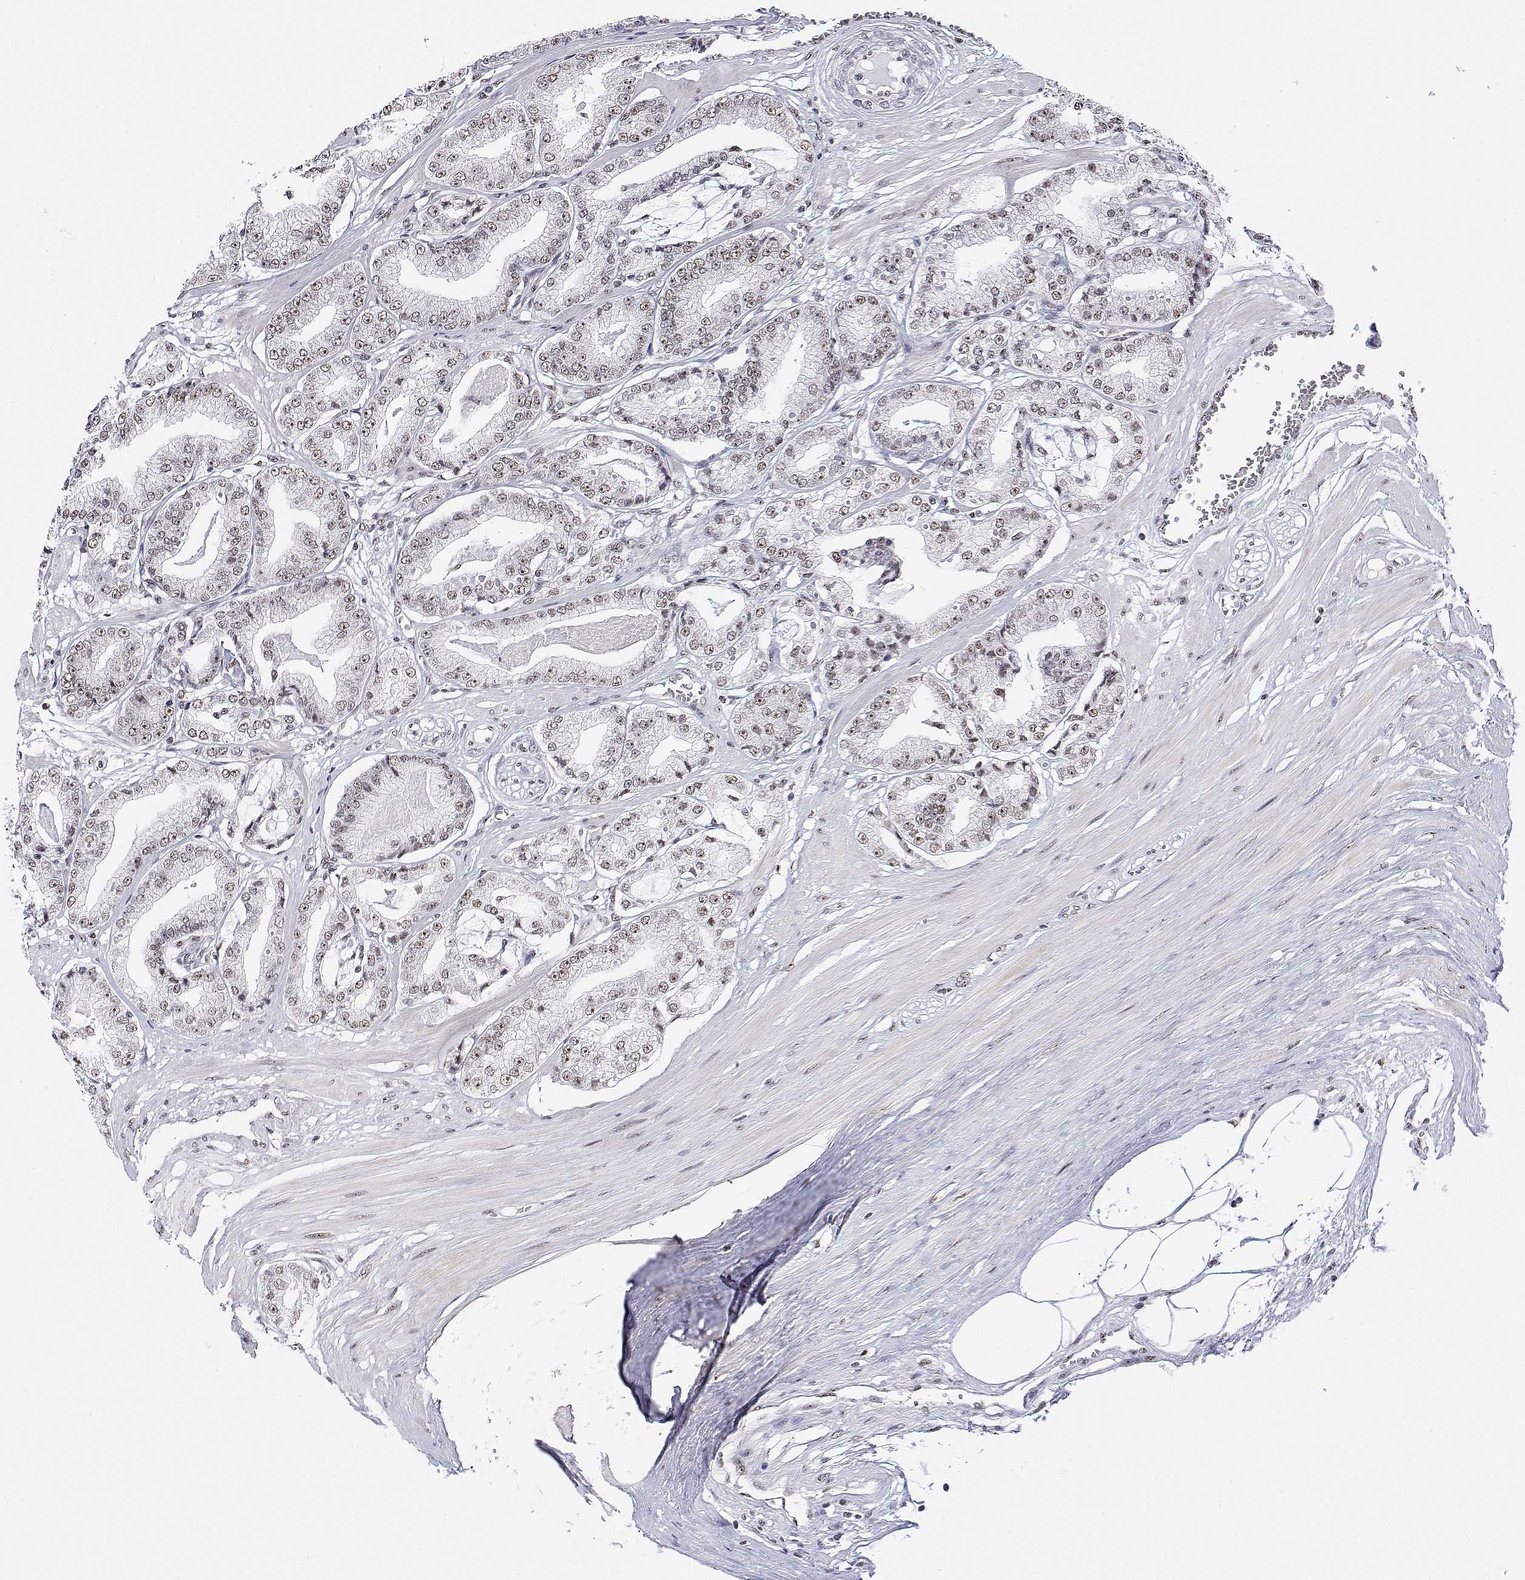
{"staining": {"intensity": "weak", "quantity": ">75%", "location": "nuclear"}, "tissue": "prostate cancer", "cell_type": "Tumor cells", "image_type": "cancer", "snomed": [{"axis": "morphology", "description": "Adenocarcinoma, High grade"}, {"axis": "topography", "description": "Prostate"}], "caption": "Prostate cancer stained with a protein marker displays weak staining in tumor cells.", "gene": "ADAR", "patient": {"sex": "male", "age": 67}}